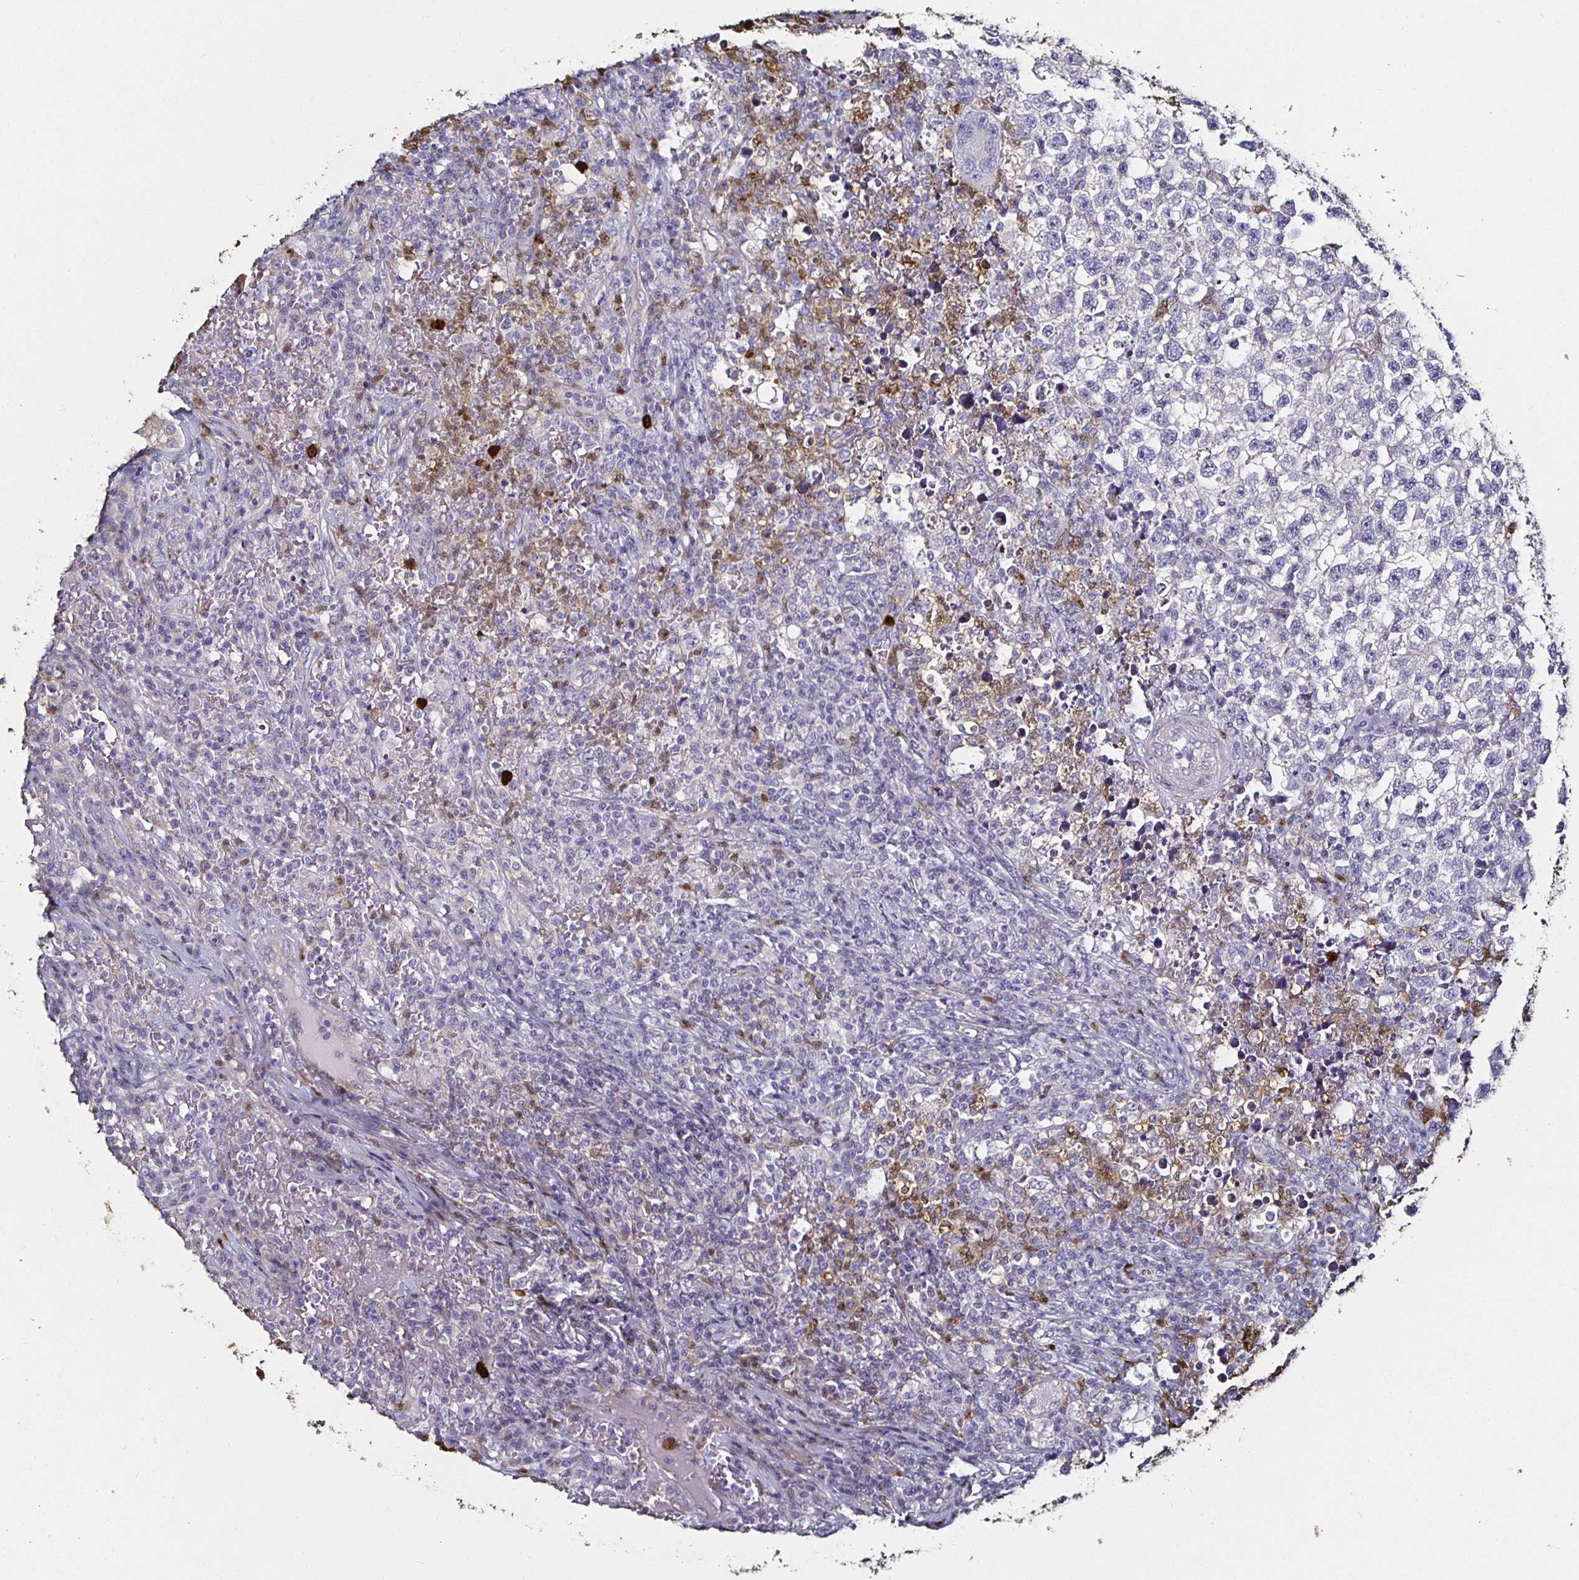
{"staining": {"intensity": "negative", "quantity": "none", "location": "none"}, "tissue": "testis cancer", "cell_type": "Tumor cells", "image_type": "cancer", "snomed": [{"axis": "morphology", "description": "Seminoma, NOS"}, {"axis": "topography", "description": "Testis"}], "caption": "IHC photomicrograph of neoplastic tissue: seminoma (testis) stained with DAB shows no significant protein positivity in tumor cells. (Stains: DAB (3,3'-diaminobenzidine) immunohistochemistry (IHC) with hematoxylin counter stain, Microscopy: brightfield microscopy at high magnification).", "gene": "TLR4", "patient": {"sex": "male", "age": 22}}